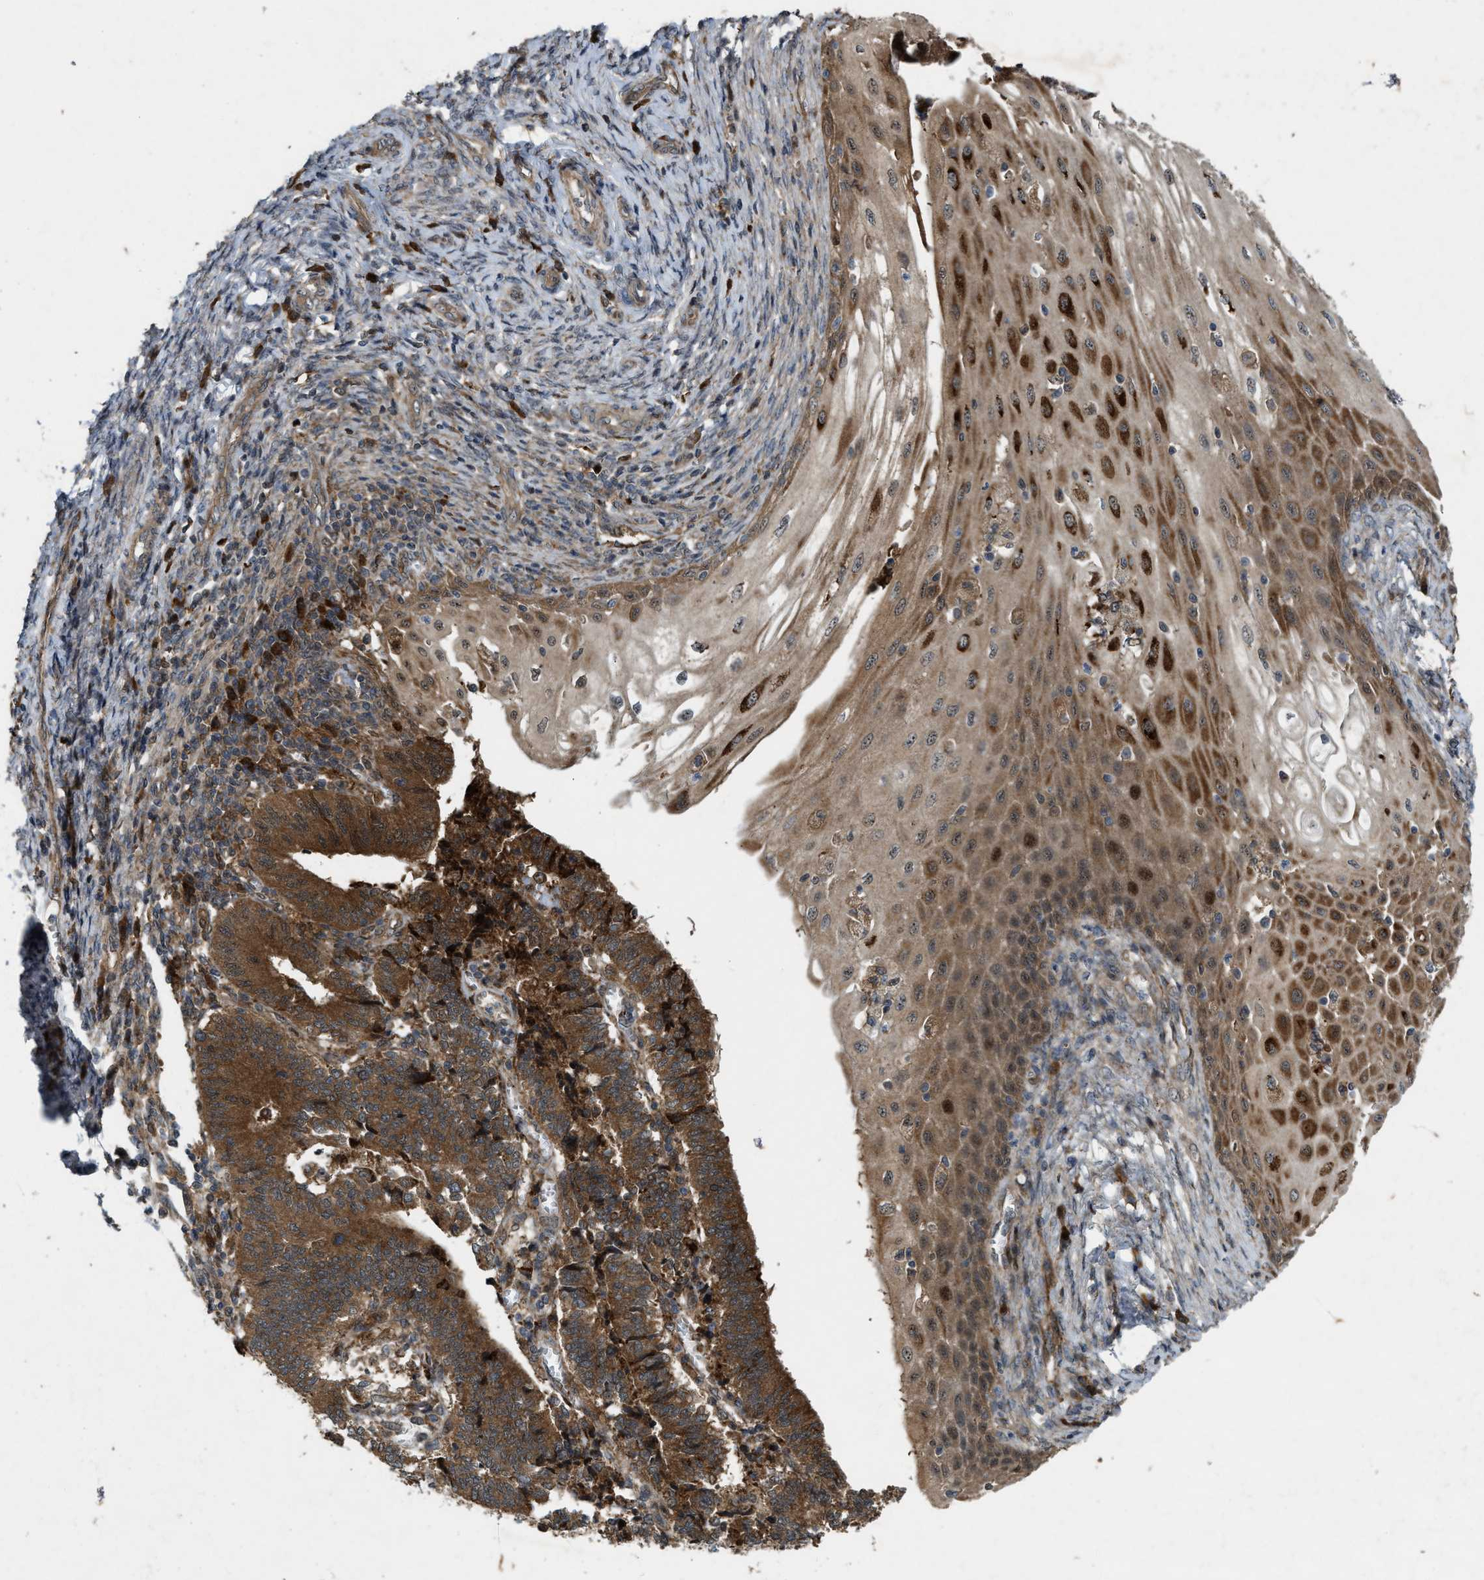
{"staining": {"intensity": "strong", "quantity": ">75%", "location": "cytoplasmic/membranous"}, "tissue": "cervical cancer", "cell_type": "Tumor cells", "image_type": "cancer", "snomed": [{"axis": "morphology", "description": "Adenocarcinoma, NOS"}, {"axis": "topography", "description": "Cervix"}], "caption": "This is a histology image of immunohistochemistry (IHC) staining of adenocarcinoma (cervical), which shows strong expression in the cytoplasmic/membranous of tumor cells.", "gene": "LRRC72", "patient": {"sex": "female", "age": 44}}